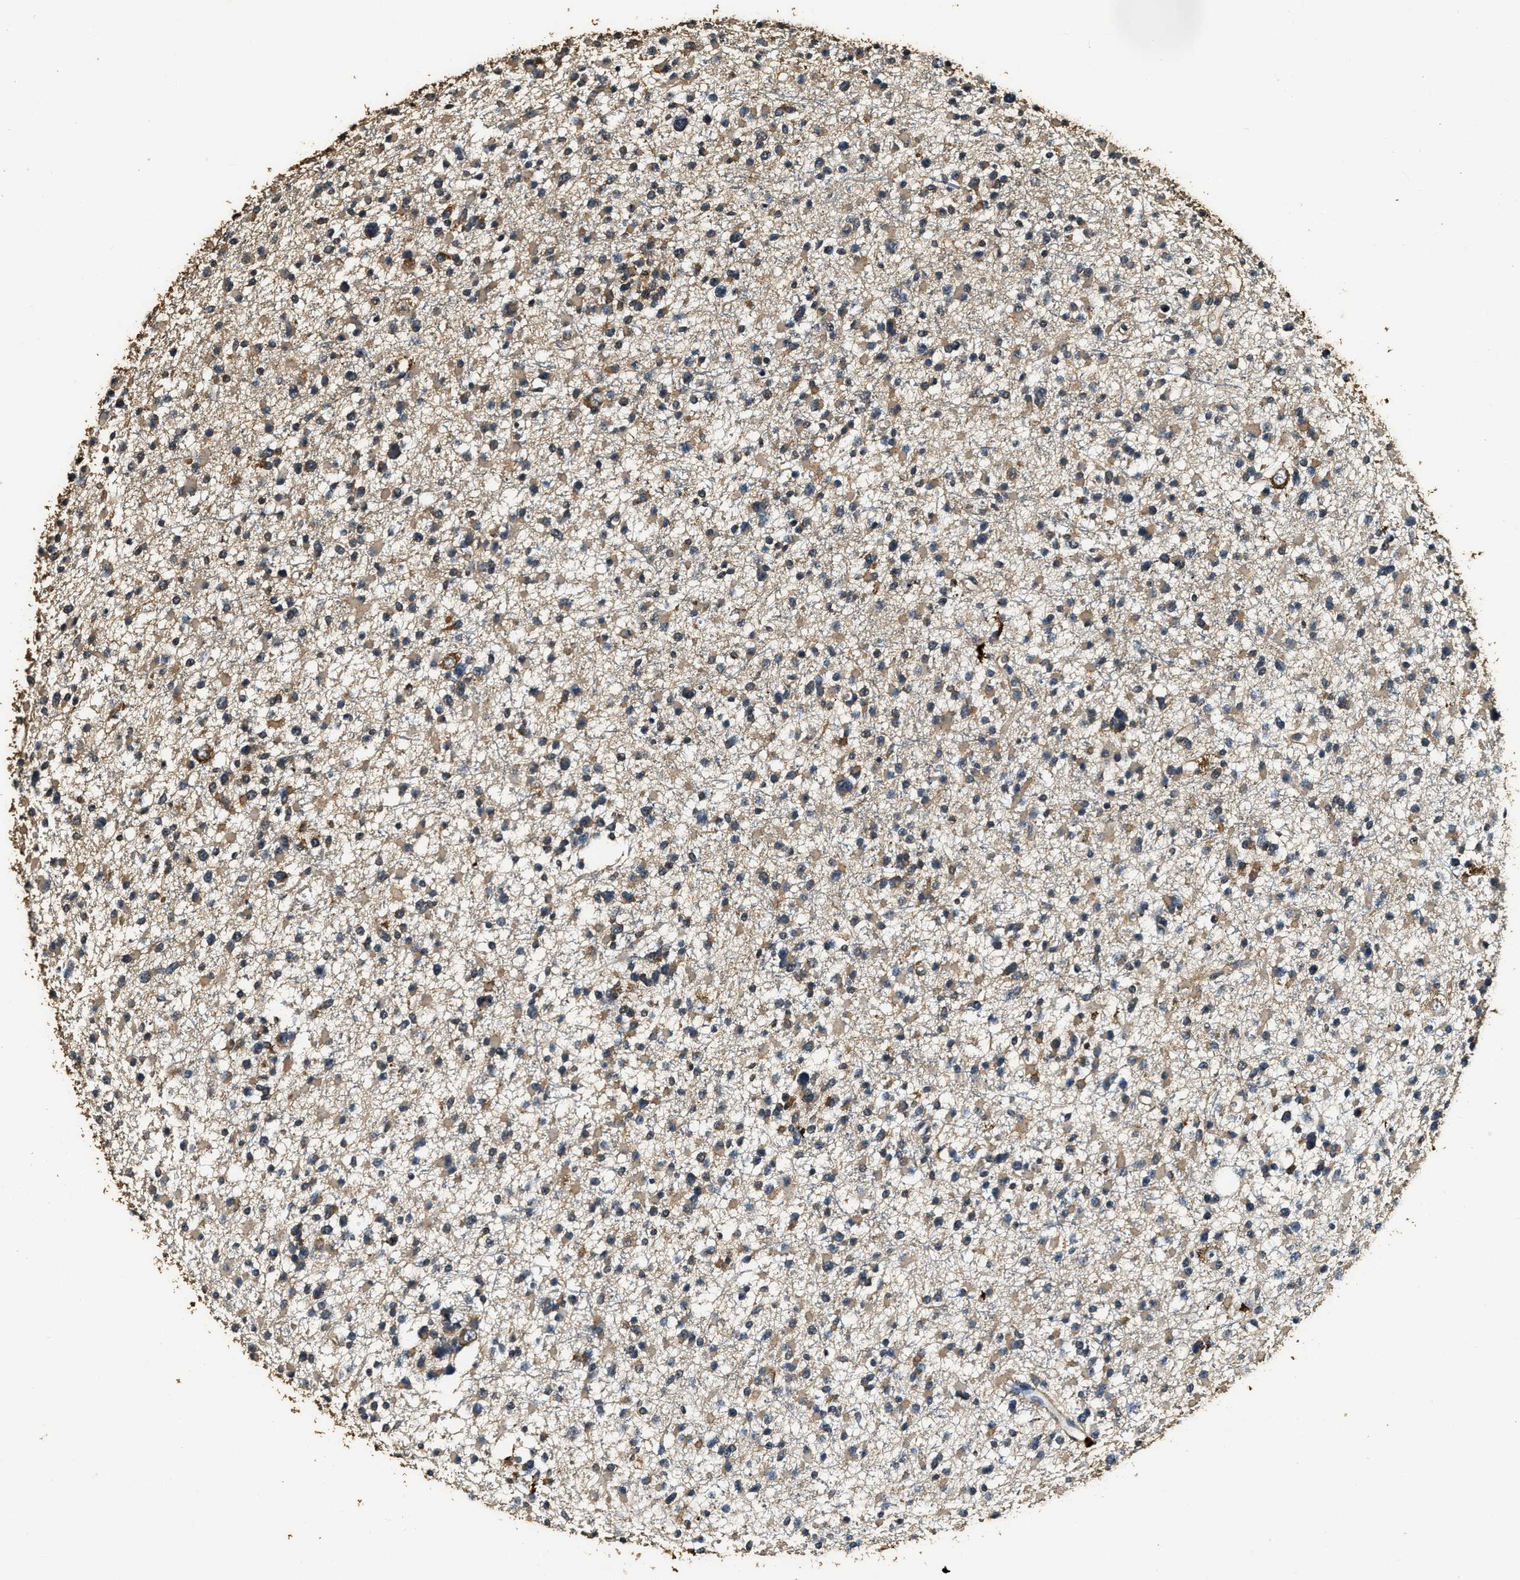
{"staining": {"intensity": "moderate", "quantity": ">75%", "location": "cytoplasmic/membranous"}, "tissue": "glioma", "cell_type": "Tumor cells", "image_type": "cancer", "snomed": [{"axis": "morphology", "description": "Glioma, malignant, Low grade"}, {"axis": "topography", "description": "Brain"}], "caption": "A high-resolution image shows immunohistochemistry staining of malignant low-grade glioma, which demonstrates moderate cytoplasmic/membranous expression in approximately >75% of tumor cells.", "gene": "MIB1", "patient": {"sex": "female", "age": 22}}